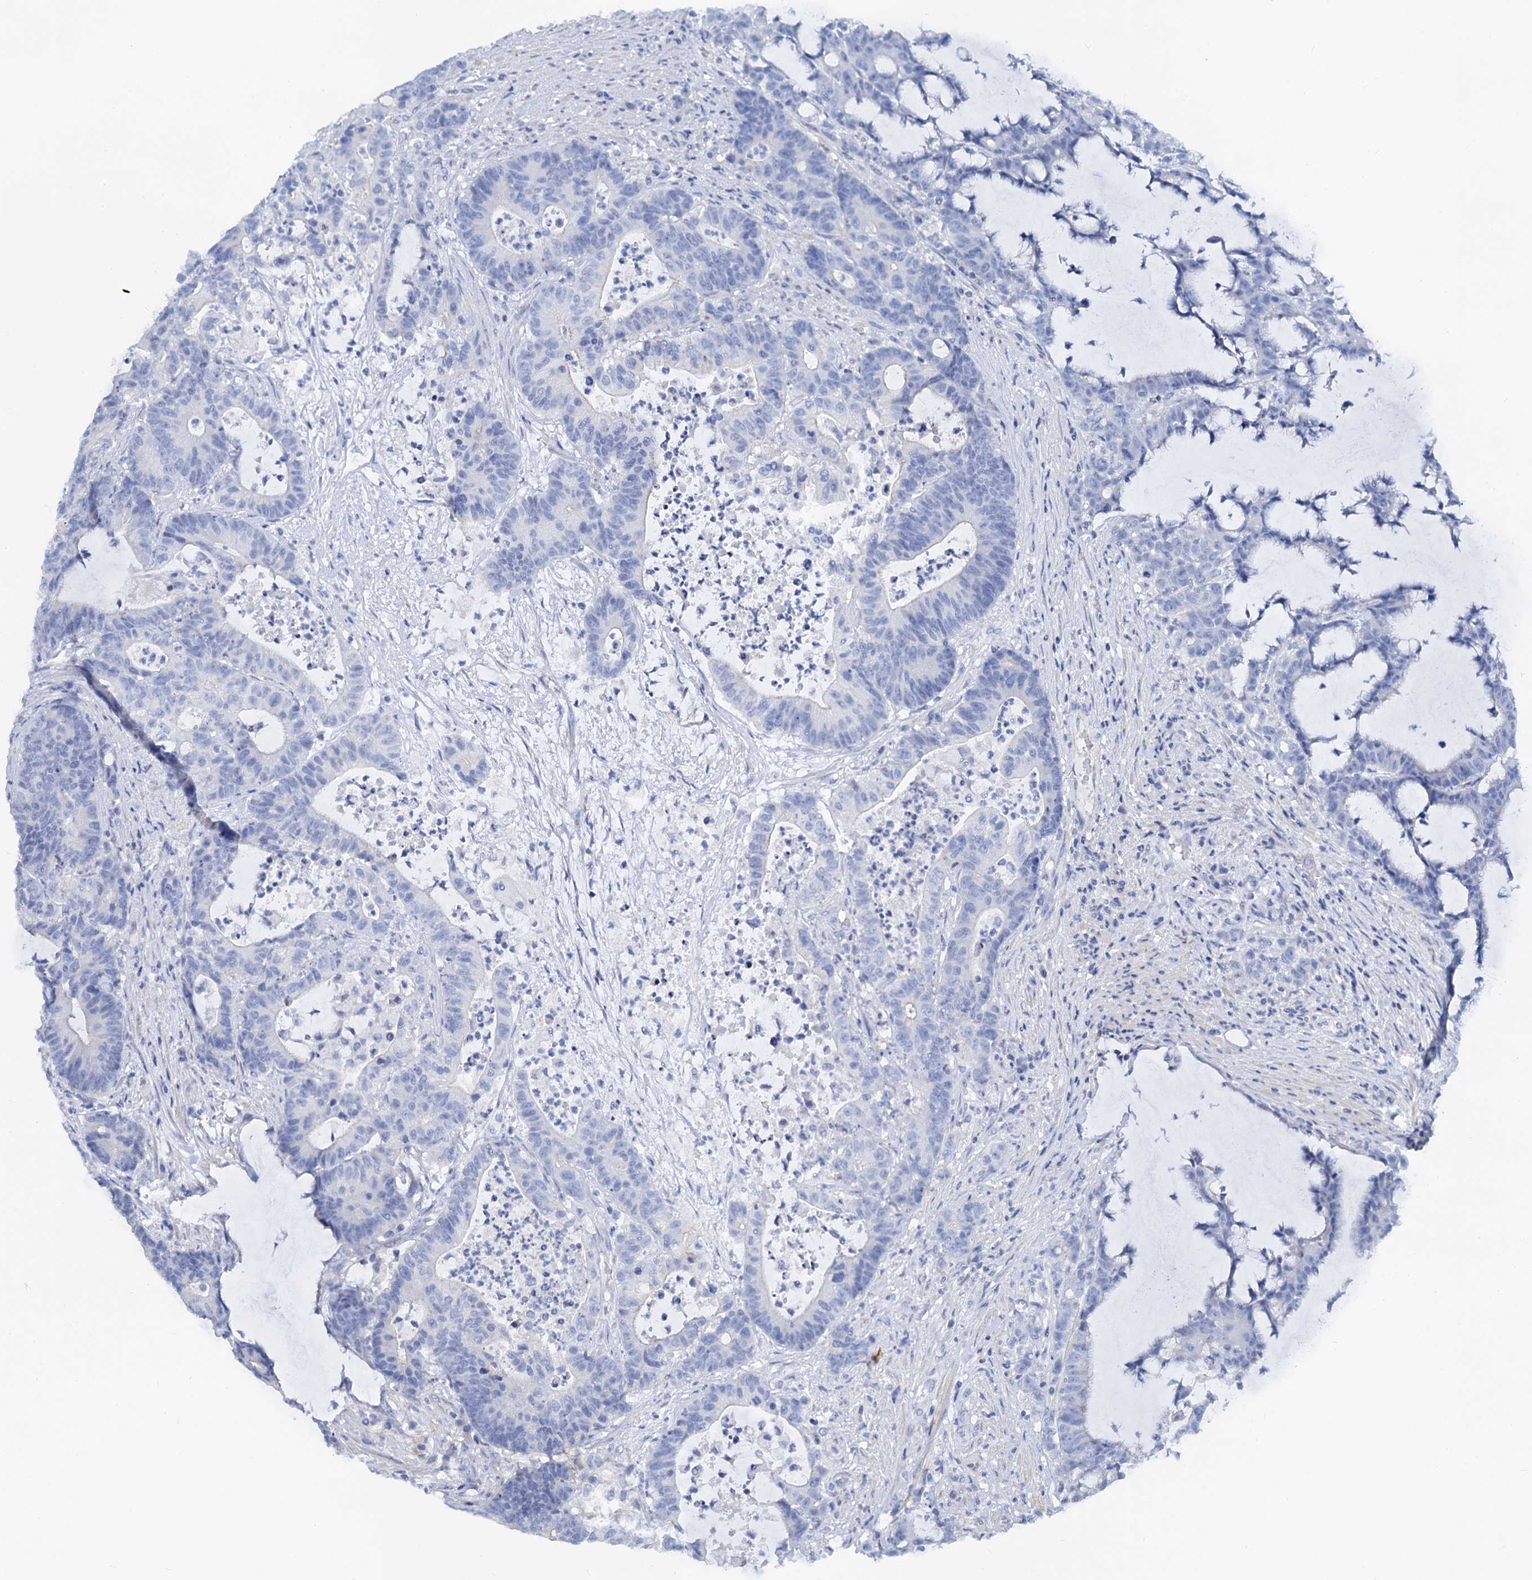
{"staining": {"intensity": "negative", "quantity": "none", "location": "none"}, "tissue": "colorectal cancer", "cell_type": "Tumor cells", "image_type": "cancer", "snomed": [{"axis": "morphology", "description": "Adenocarcinoma, NOS"}, {"axis": "topography", "description": "Colon"}], "caption": "IHC of colorectal cancer demonstrates no staining in tumor cells.", "gene": "RBP3", "patient": {"sex": "female", "age": 84}}